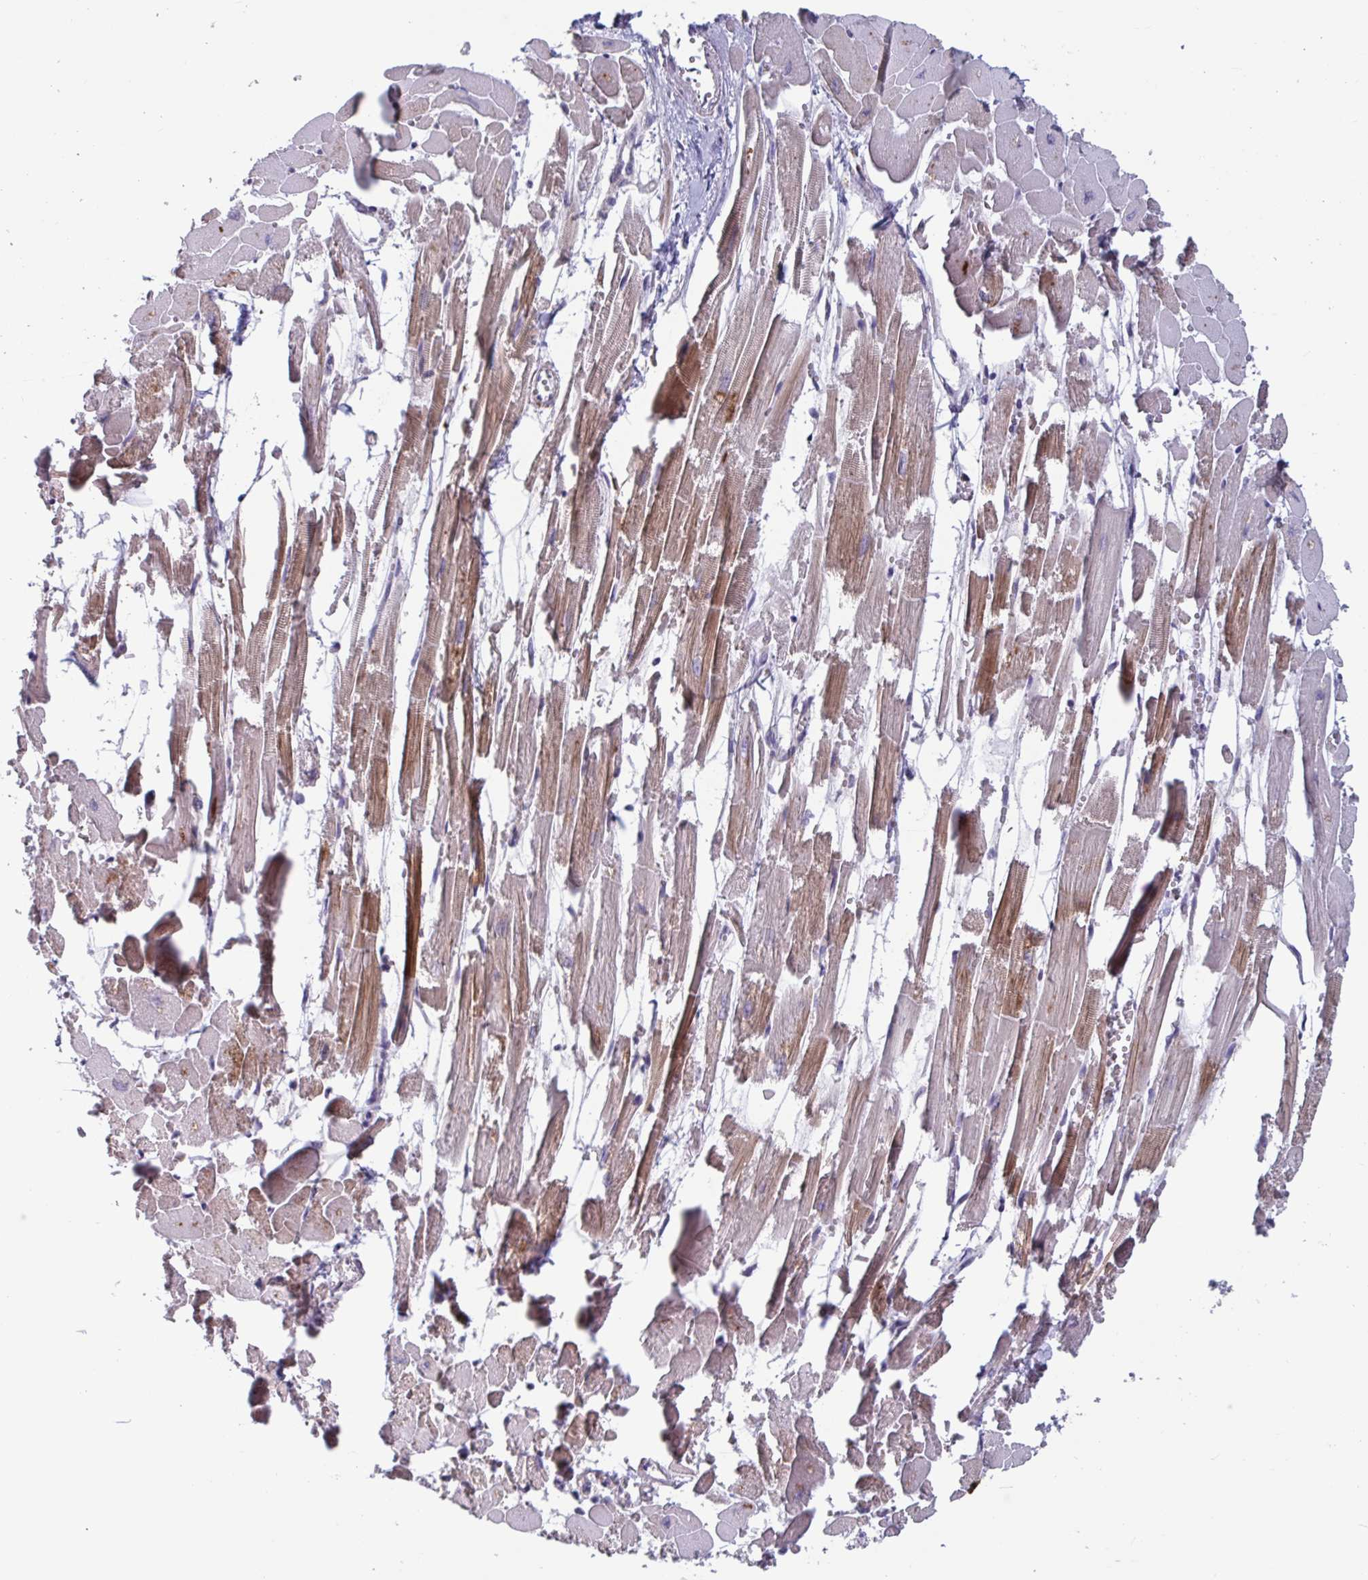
{"staining": {"intensity": "strong", "quantity": "25%-75%", "location": "cytoplasmic/membranous"}, "tissue": "heart muscle", "cell_type": "Cardiomyocytes", "image_type": "normal", "snomed": [{"axis": "morphology", "description": "Normal tissue, NOS"}, {"axis": "topography", "description": "Heart"}], "caption": "The immunohistochemical stain labels strong cytoplasmic/membranous expression in cardiomyocytes of unremarkable heart muscle. Immunohistochemistry (ihc) stains the protein of interest in brown and the nuclei are stained blue.", "gene": "CD1E", "patient": {"sex": "female", "age": 52}}